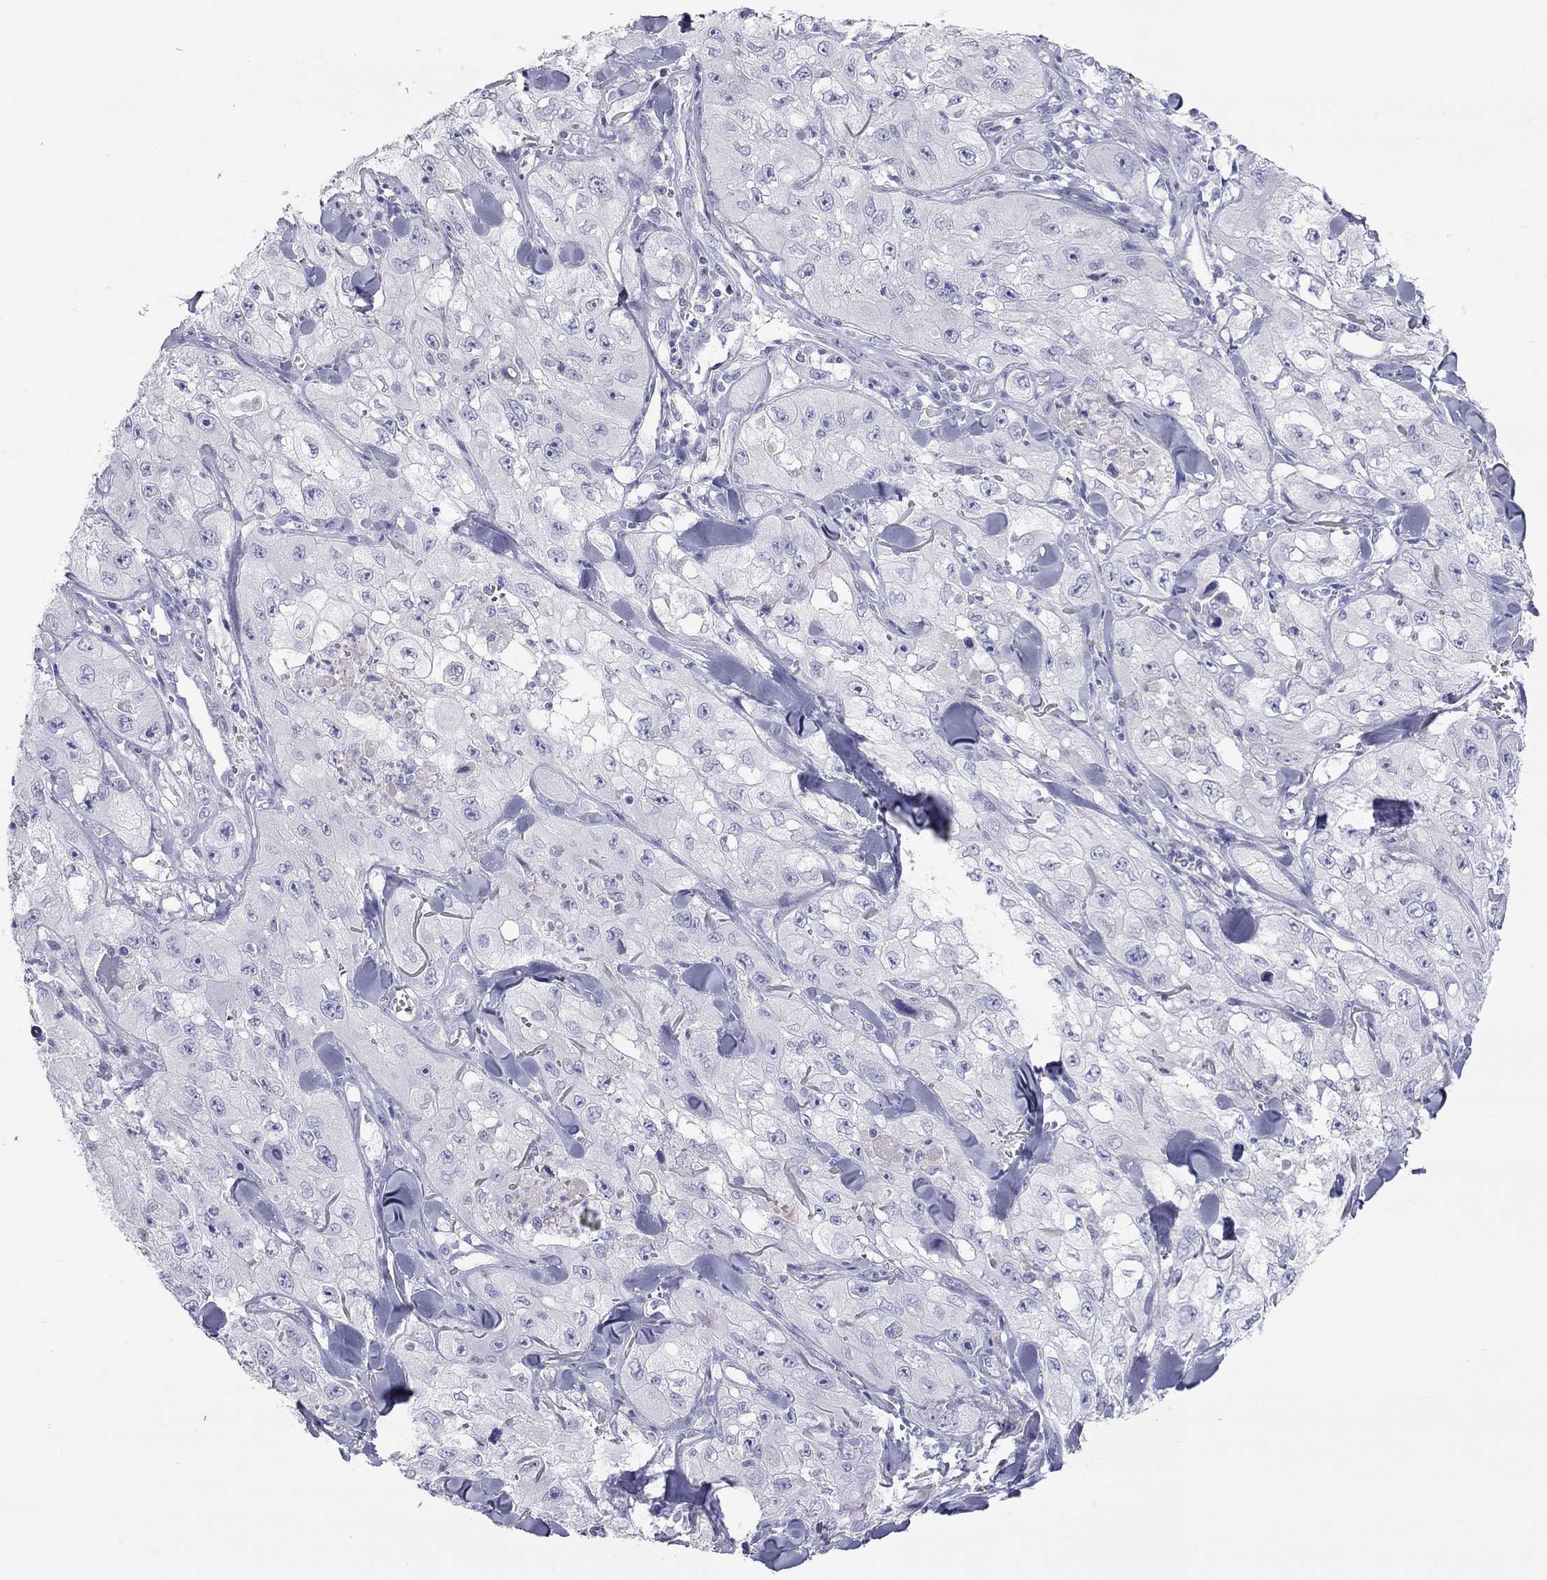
{"staining": {"intensity": "negative", "quantity": "none", "location": "none"}, "tissue": "skin cancer", "cell_type": "Tumor cells", "image_type": "cancer", "snomed": [{"axis": "morphology", "description": "Squamous cell carcinoma, NOS"}, {"axis": "topography", "description": "Skin"}, {"axis": "topography", "description": "Subcutis"}], "caption": "Immunohistochemical staining of skin squamous cell carcinoma displays no significant positivity in tumor cells.", "gene": "MUC16", "patient": {"sex": "male", "age": 73}}